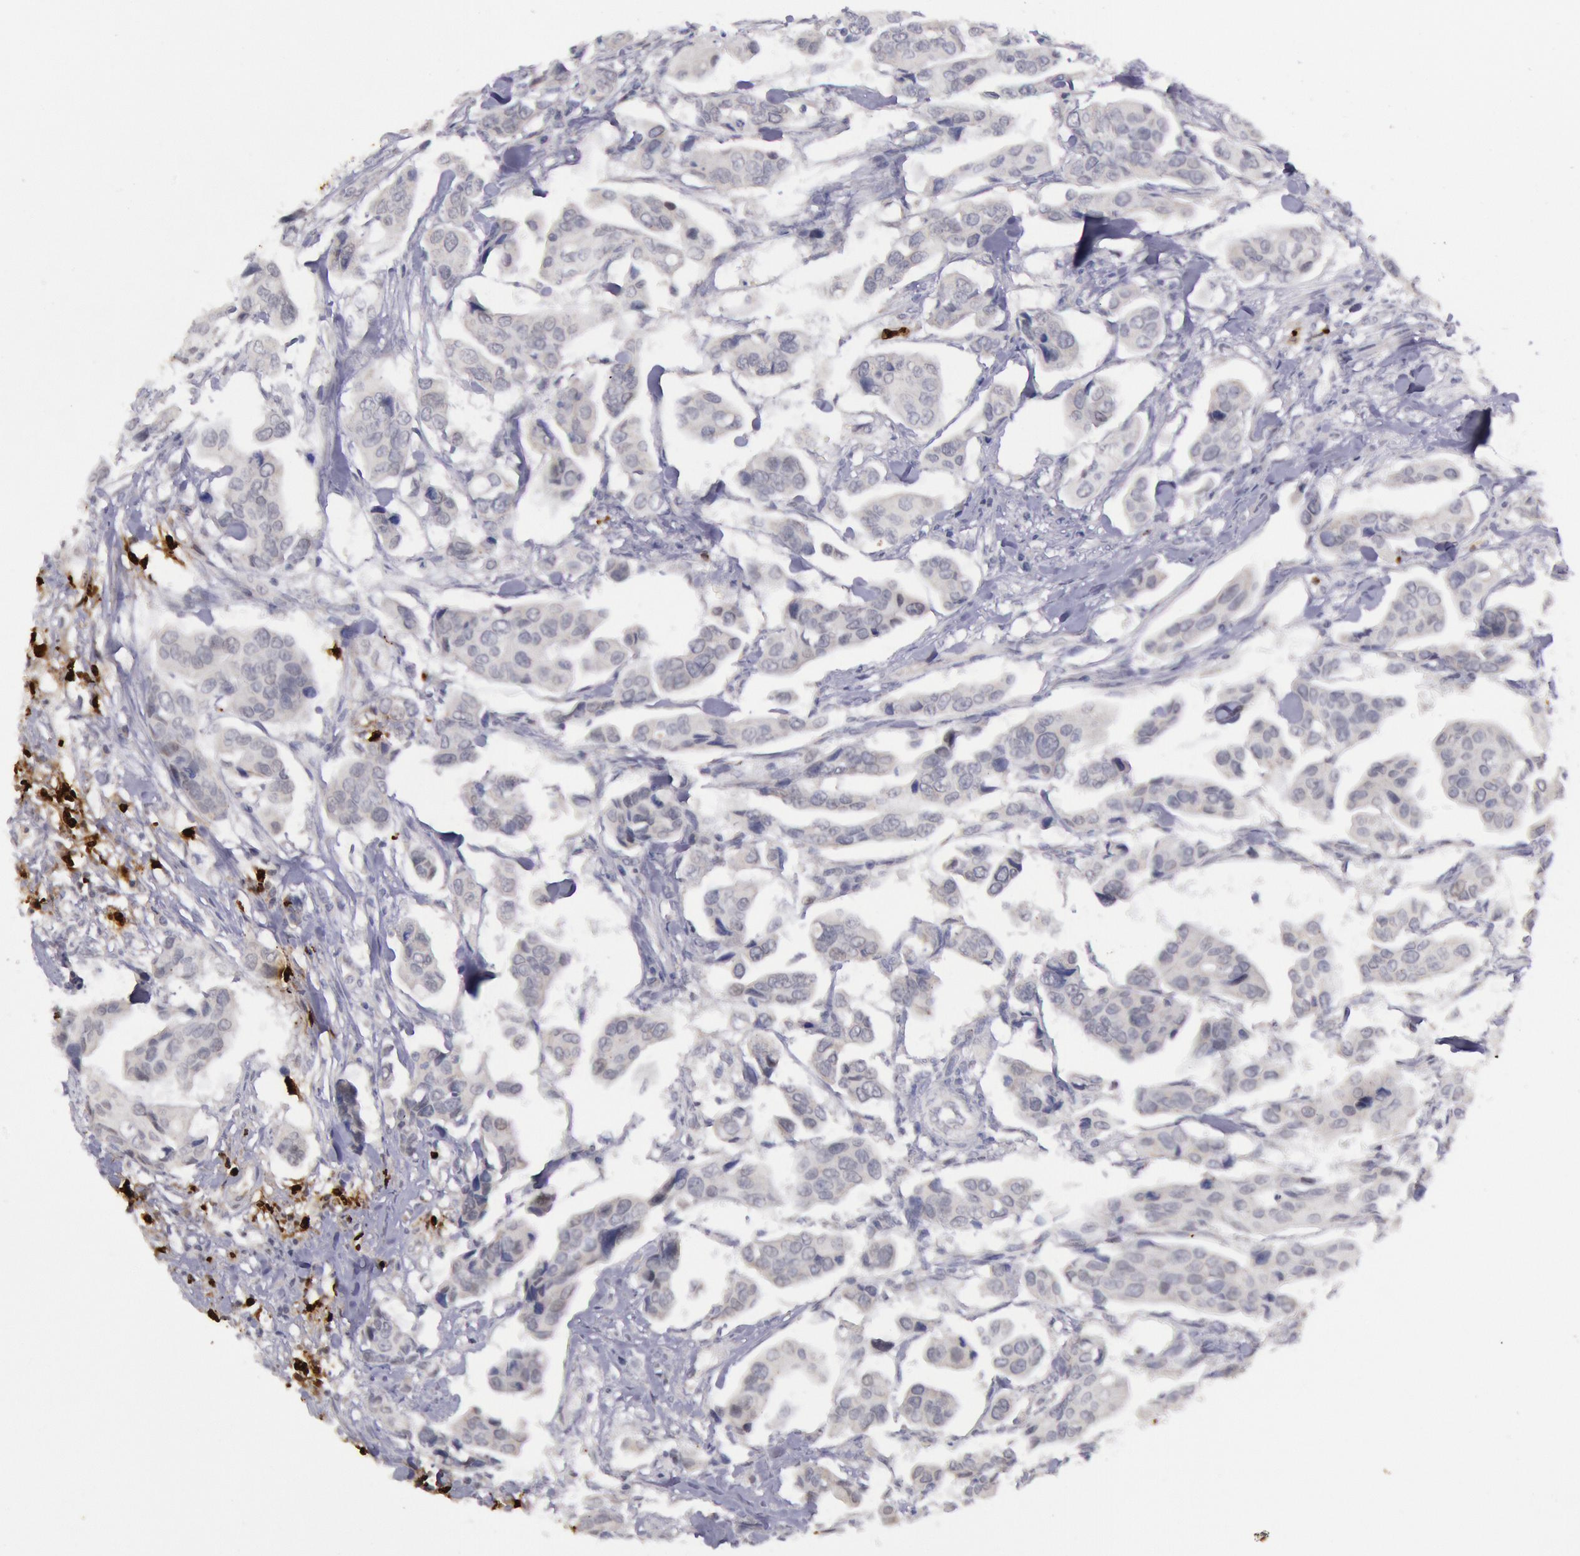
{"staining": {"intensity": "negative", "quantity": "none", "location": "none"}, "tissue": "urothelial cancer", "cell_type": "Tumor cells", "image_type": "cancer", "snomed": [{"axis": "morphology", "description": "Adenocarcinoma, NOS"}, {"axis": "topography", "description": "Urinary bladder"}], "caption": "Tumor cells are negative for brown protein staining in adenocarcinoma.", "gene": "KDM6A", "patient": {"sex": "male", "age": 61}}